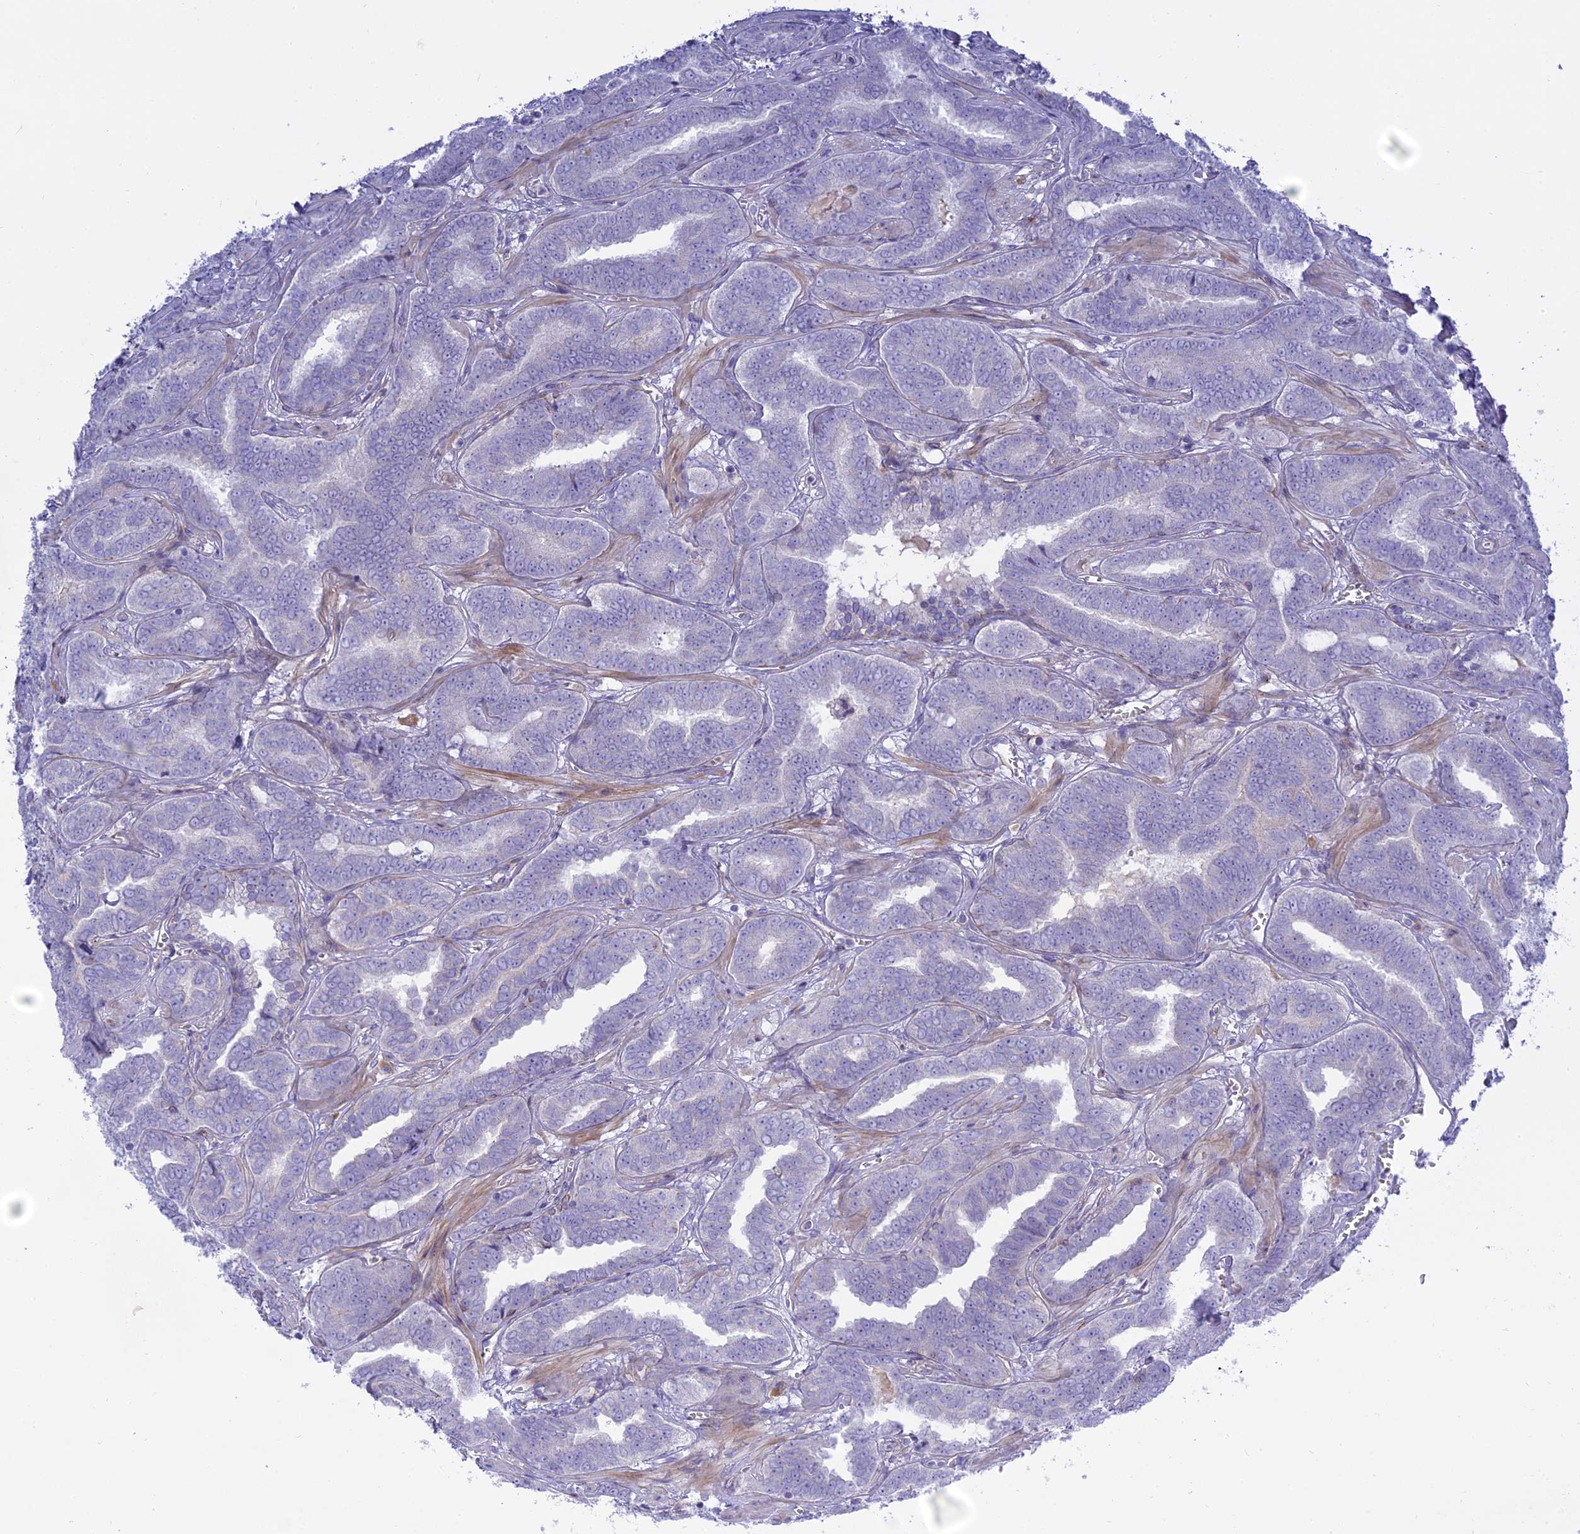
{"staining": {"intensity": "negative", "quantity": "none", "location": "none"}, "tissue": "prostate cancer", "cell_type": "Tumor cells", "image_type": "cancer", "snomed": [{"axis": "morphology", "description": "Adenocarcinoma, High grade"}, {"axis": "topography", "description": "Prostate"}], "caption": "Histopathology image shows no protein staining in tumor cells of prostate adenocarcinoma (high-grade) tissue.", "gene": "MBD3L1", "patient": {"sex": "male", "age": 67}}